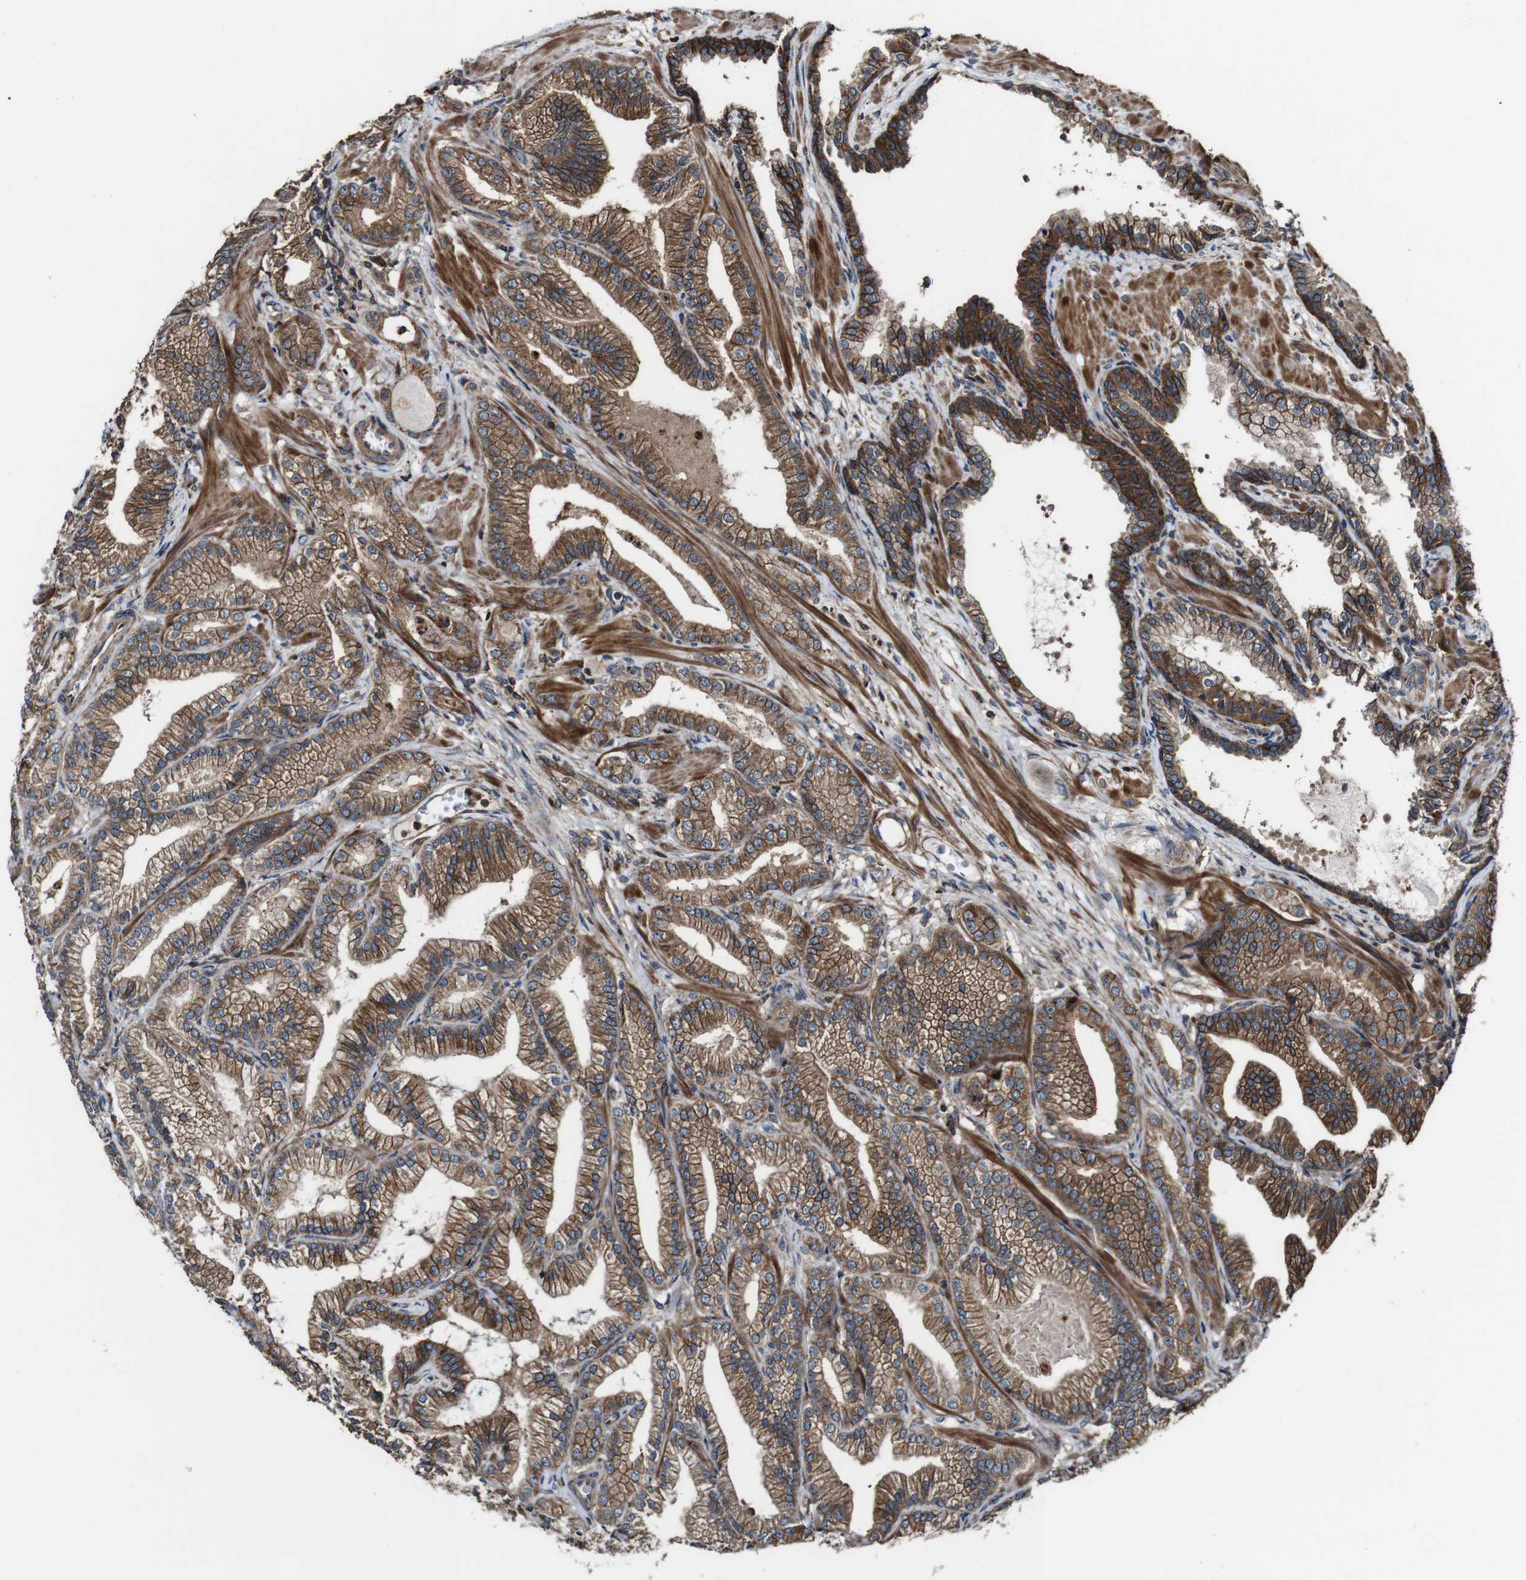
{"staining": {"intensity": "moderate", "quantity": ">75%", "location": "cytoplasmic/membranous"}, "tissue": "prostate cancer", "cell_type": "Tumor cells", "image_type": "cancer", "snomed": [{"axis": "morphology", "description": "Adenocarcinoma, Low grade"}, {"axis": "topography", "description": "Prostate"}], "caption": "Protein staining of prostate low-grade adenocarcinoma tissue displays moderate cytoplasmic/membranous positivity in approximately >75% of tumor cells. The protein is stained brown, and the nuclei are stained in blue (DAB (3,3'-diaminobenzidine) IHC with brightfield microscopy, high magnification).", "gene": "TNIK", "patient": {"sex": "male", "age": 59}}